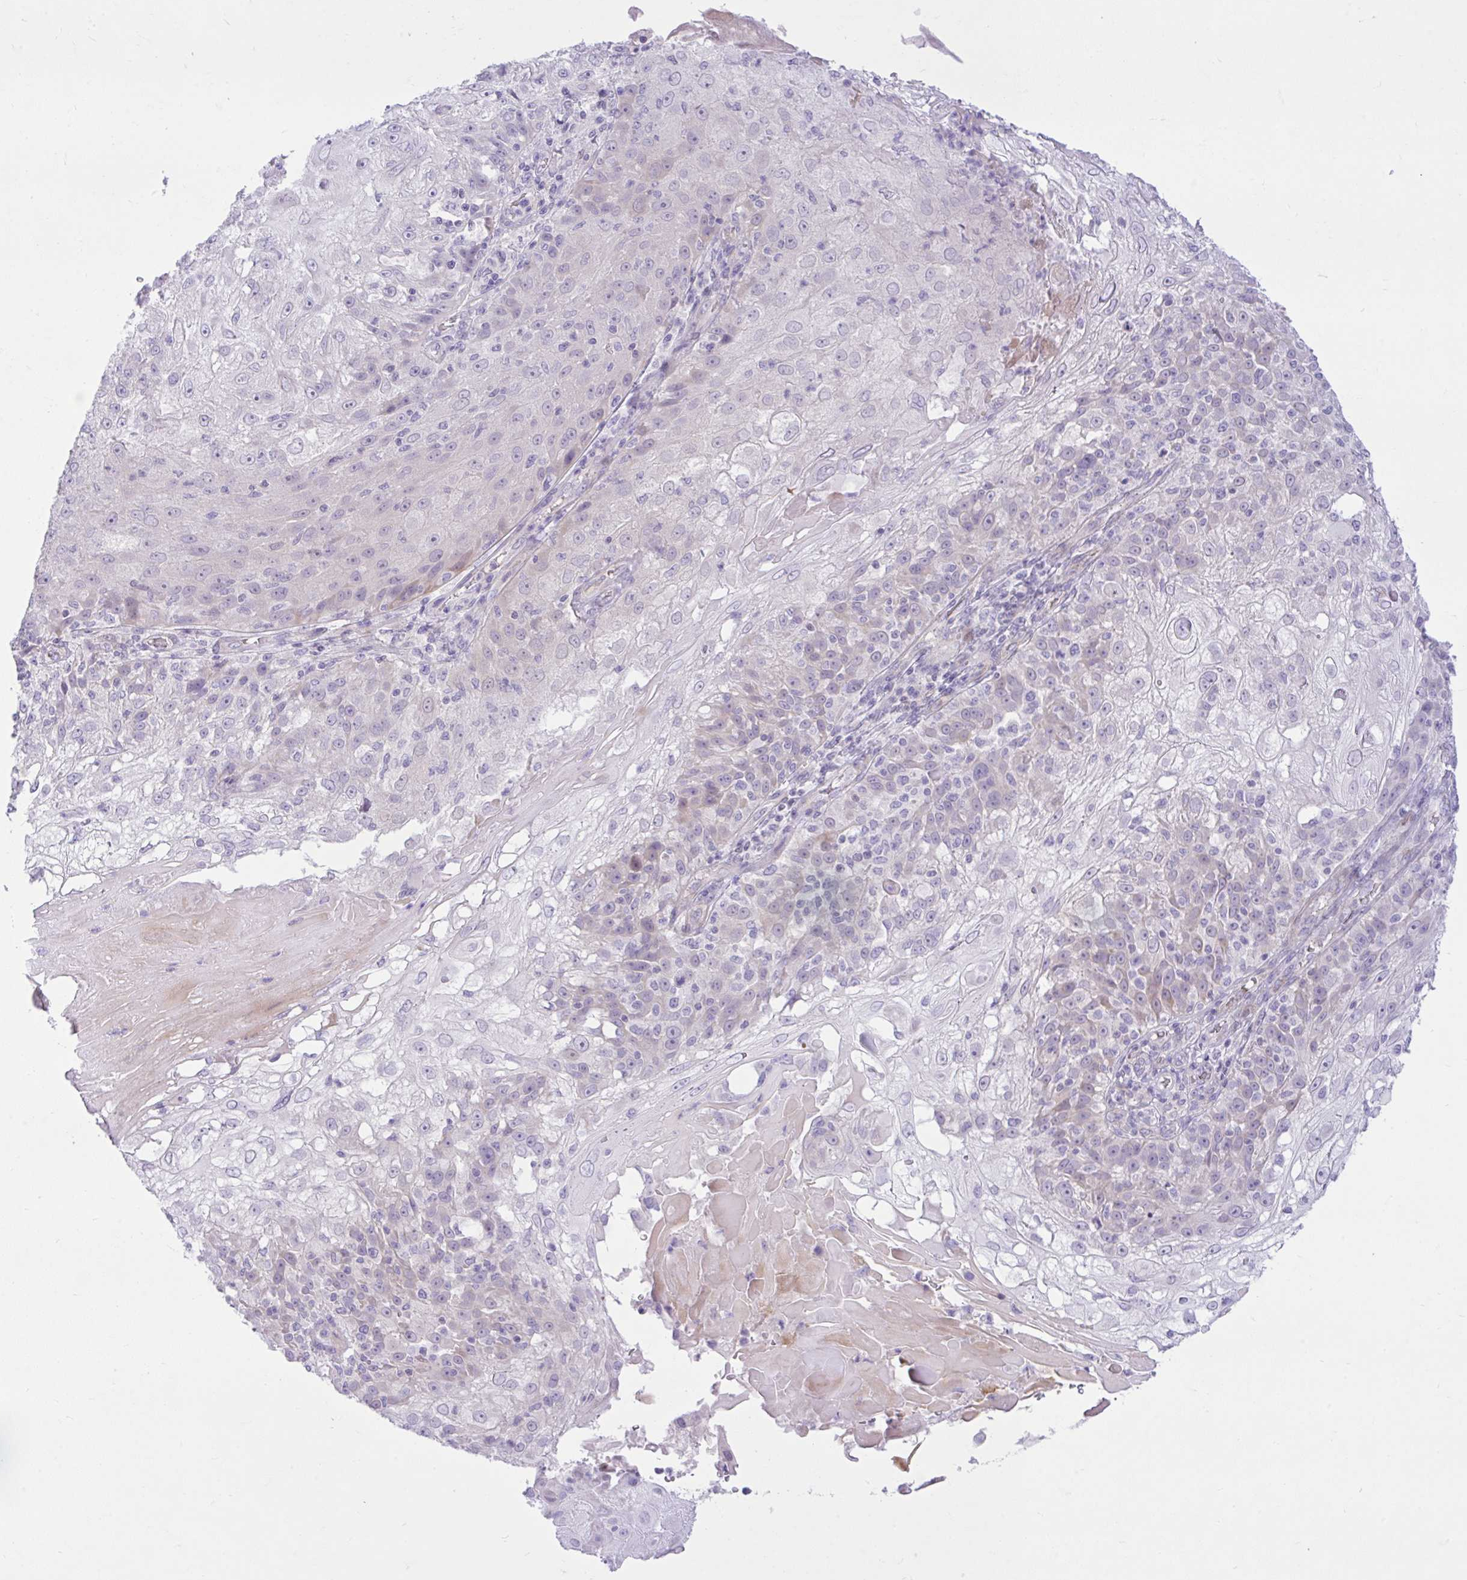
{"staining": {"intensity": "weak", "quantity": "<25%", "location": "cytoplasmic/membranous"}, "tissue": "skin cancer", "cell_type": "Tumor cells", "image_type": "cancer", "snomed": [{"axis": "morphology", "description": "Normal tissue, NOS"}, {"axis": "morphology", "description": "Squamous cell carcinoma, NOS"}, {"axis": "topography", "description": "Skin"}], "caption": "High power microscopy micrograph of an IHC micrograph of skin squamous cell carcinoma, revealing no significant positivity in tumor cells. Brightfield microscopy of immunohistochemistry stained with DAB (brown) and hematoxylin (blue), captured at high magnification.", "gene": "ZNF101", "patient": {"sex": "female", "age": 83}}